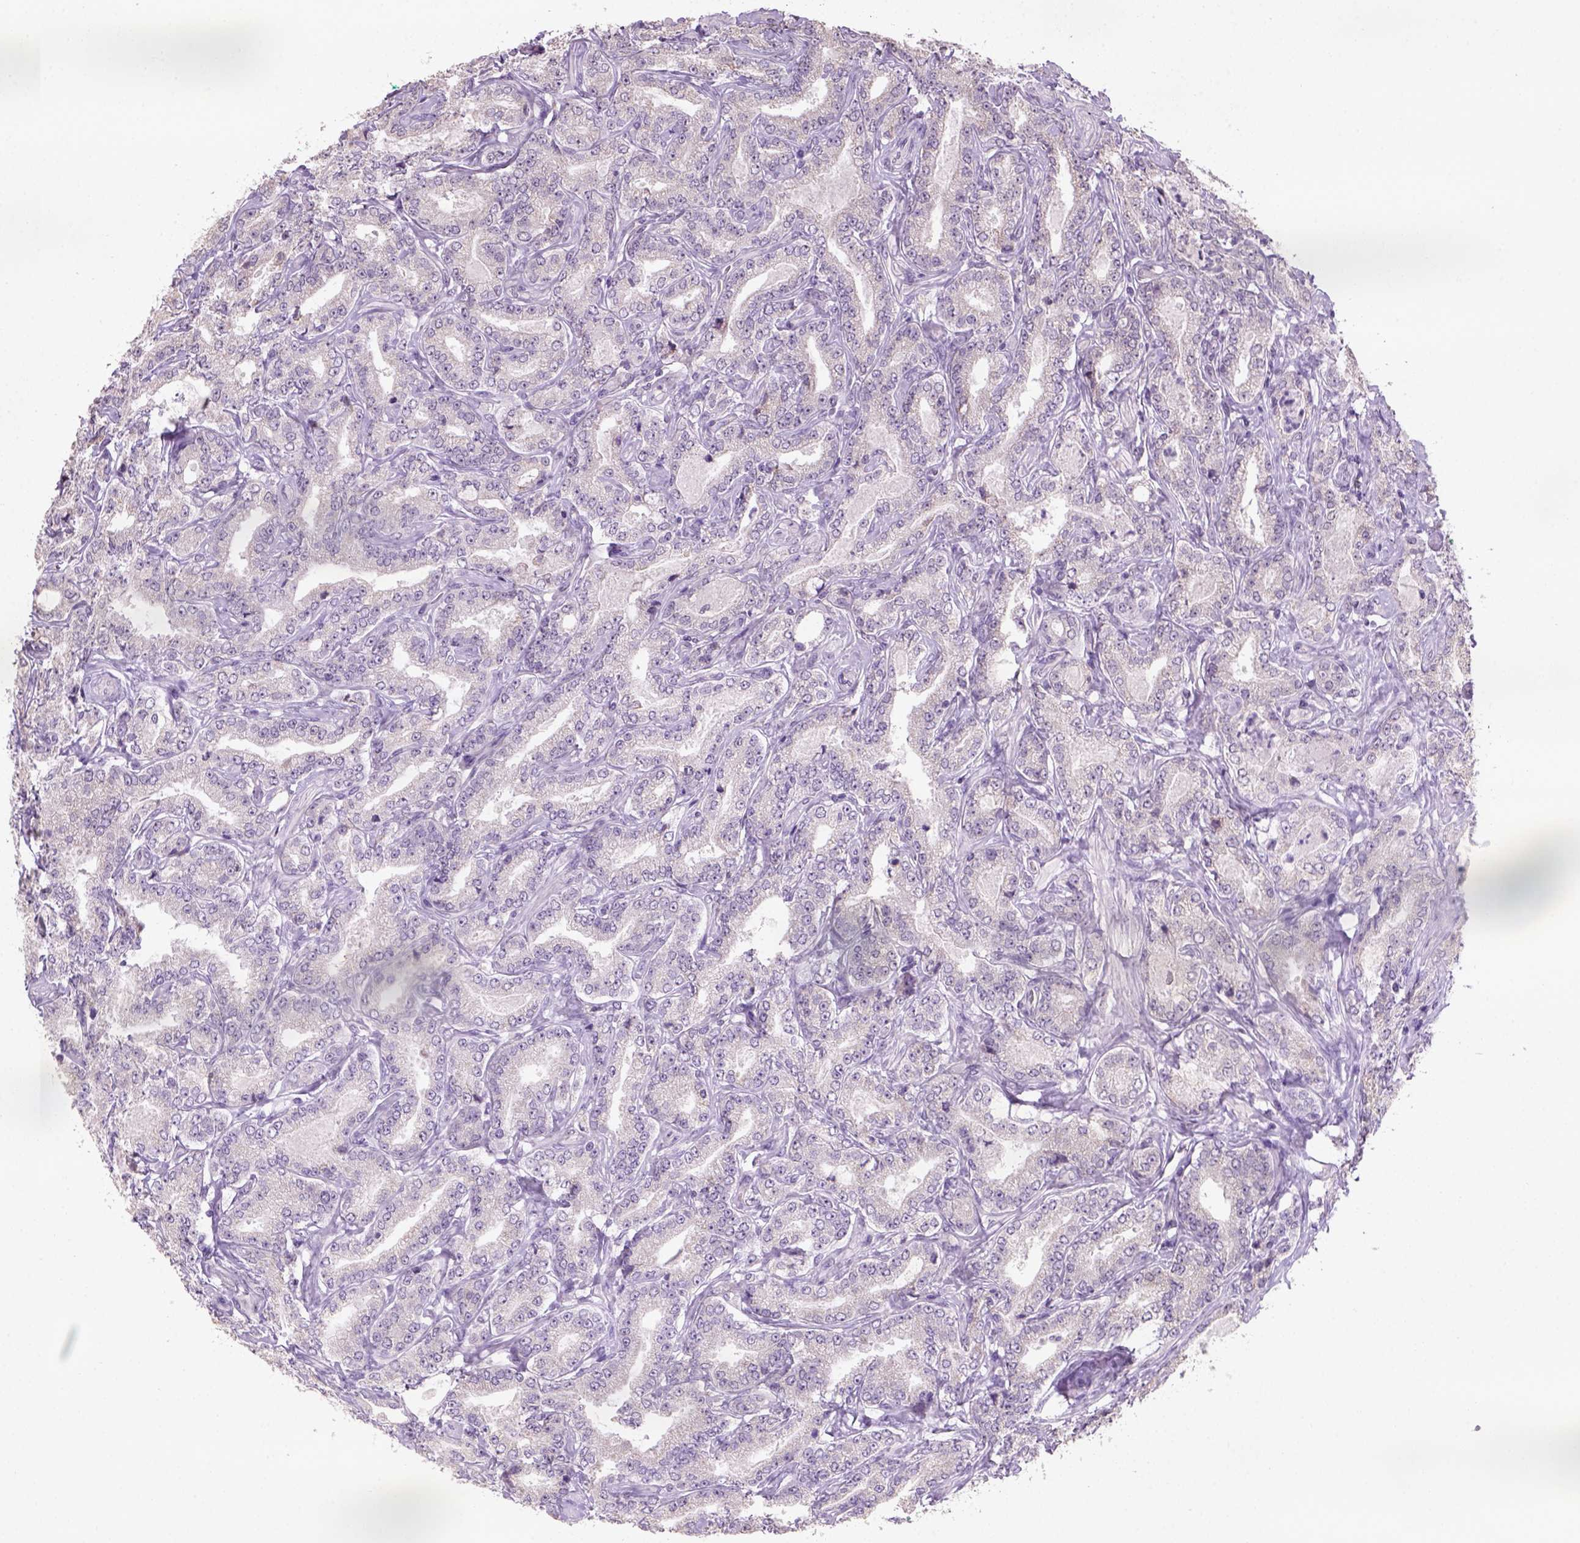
{"staining": {"intensity": "negative", "quantity": "none", "location": "none"}, "tissue": "prostate cancer", "cell_type": "Tumor cells", "image_type": "cancer", "snomed": [{"axis": "morphology", "description": "Adenocarcinoma, NOS"}, {"axis": "topography", "description": "Prostate"}], "caption": "Human prostate cancer stained for a protein using IHC reveals no staining in tumor cells.", "gene": "DDX50", "patient": {"sex": "male", "age": 64}}